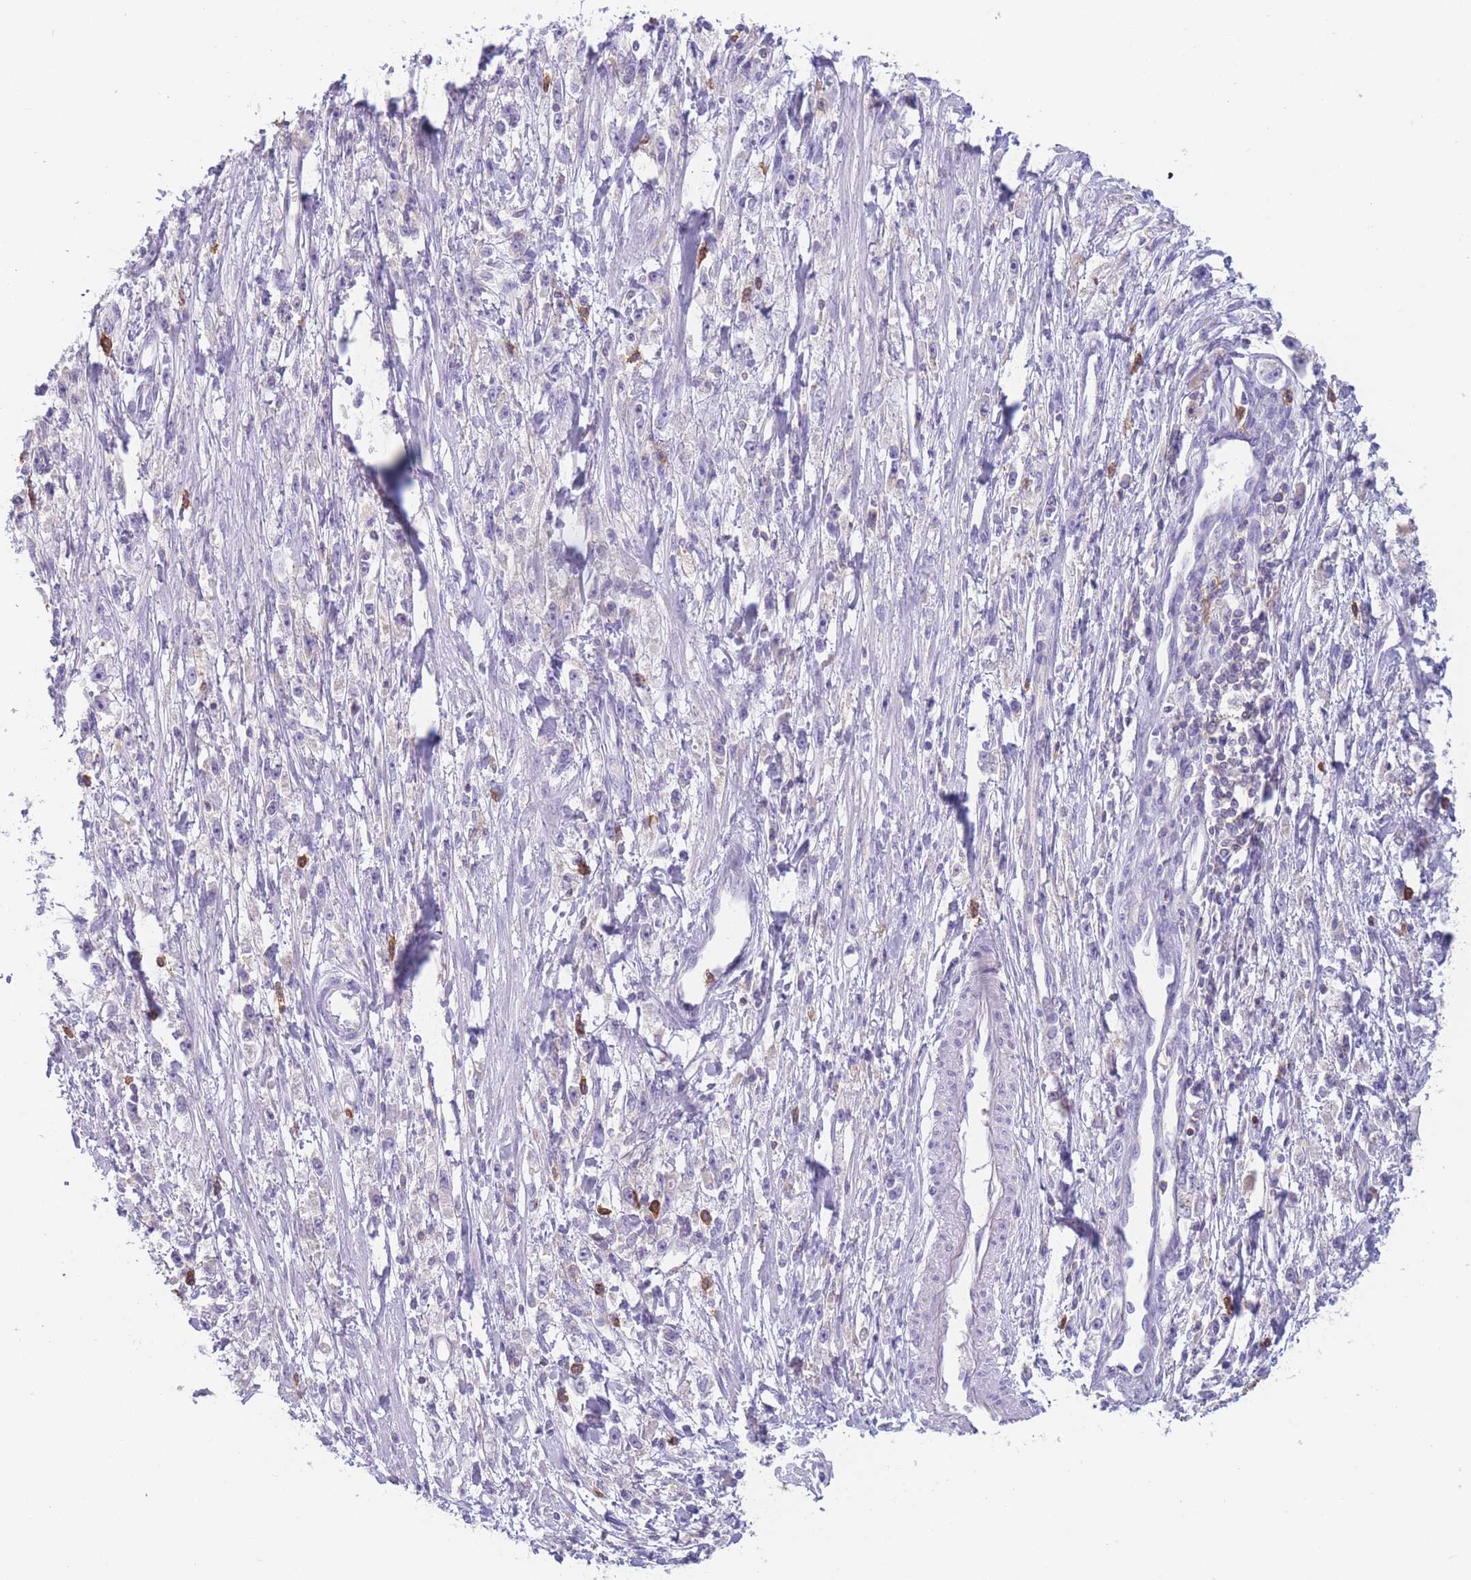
{"staining": {"intensity": "negative", "quantity": "none", "location": "none"}, "tissue": "stomach cancer", "cell_type": "Tumor cells", "image_type": "cancer", "snomed": [{"axis": "morphology", "description": "Adenocarcinoma, NOS"}, {"axis": "topography", "description": "Stomach"}], "caption": "A photomicrograph of stomach adenocarcinoma stained for a protein shows no brown staining in tumor cells.", "gene": "ST3GAL4", "patient": {"sex": "female", "age": 59}}